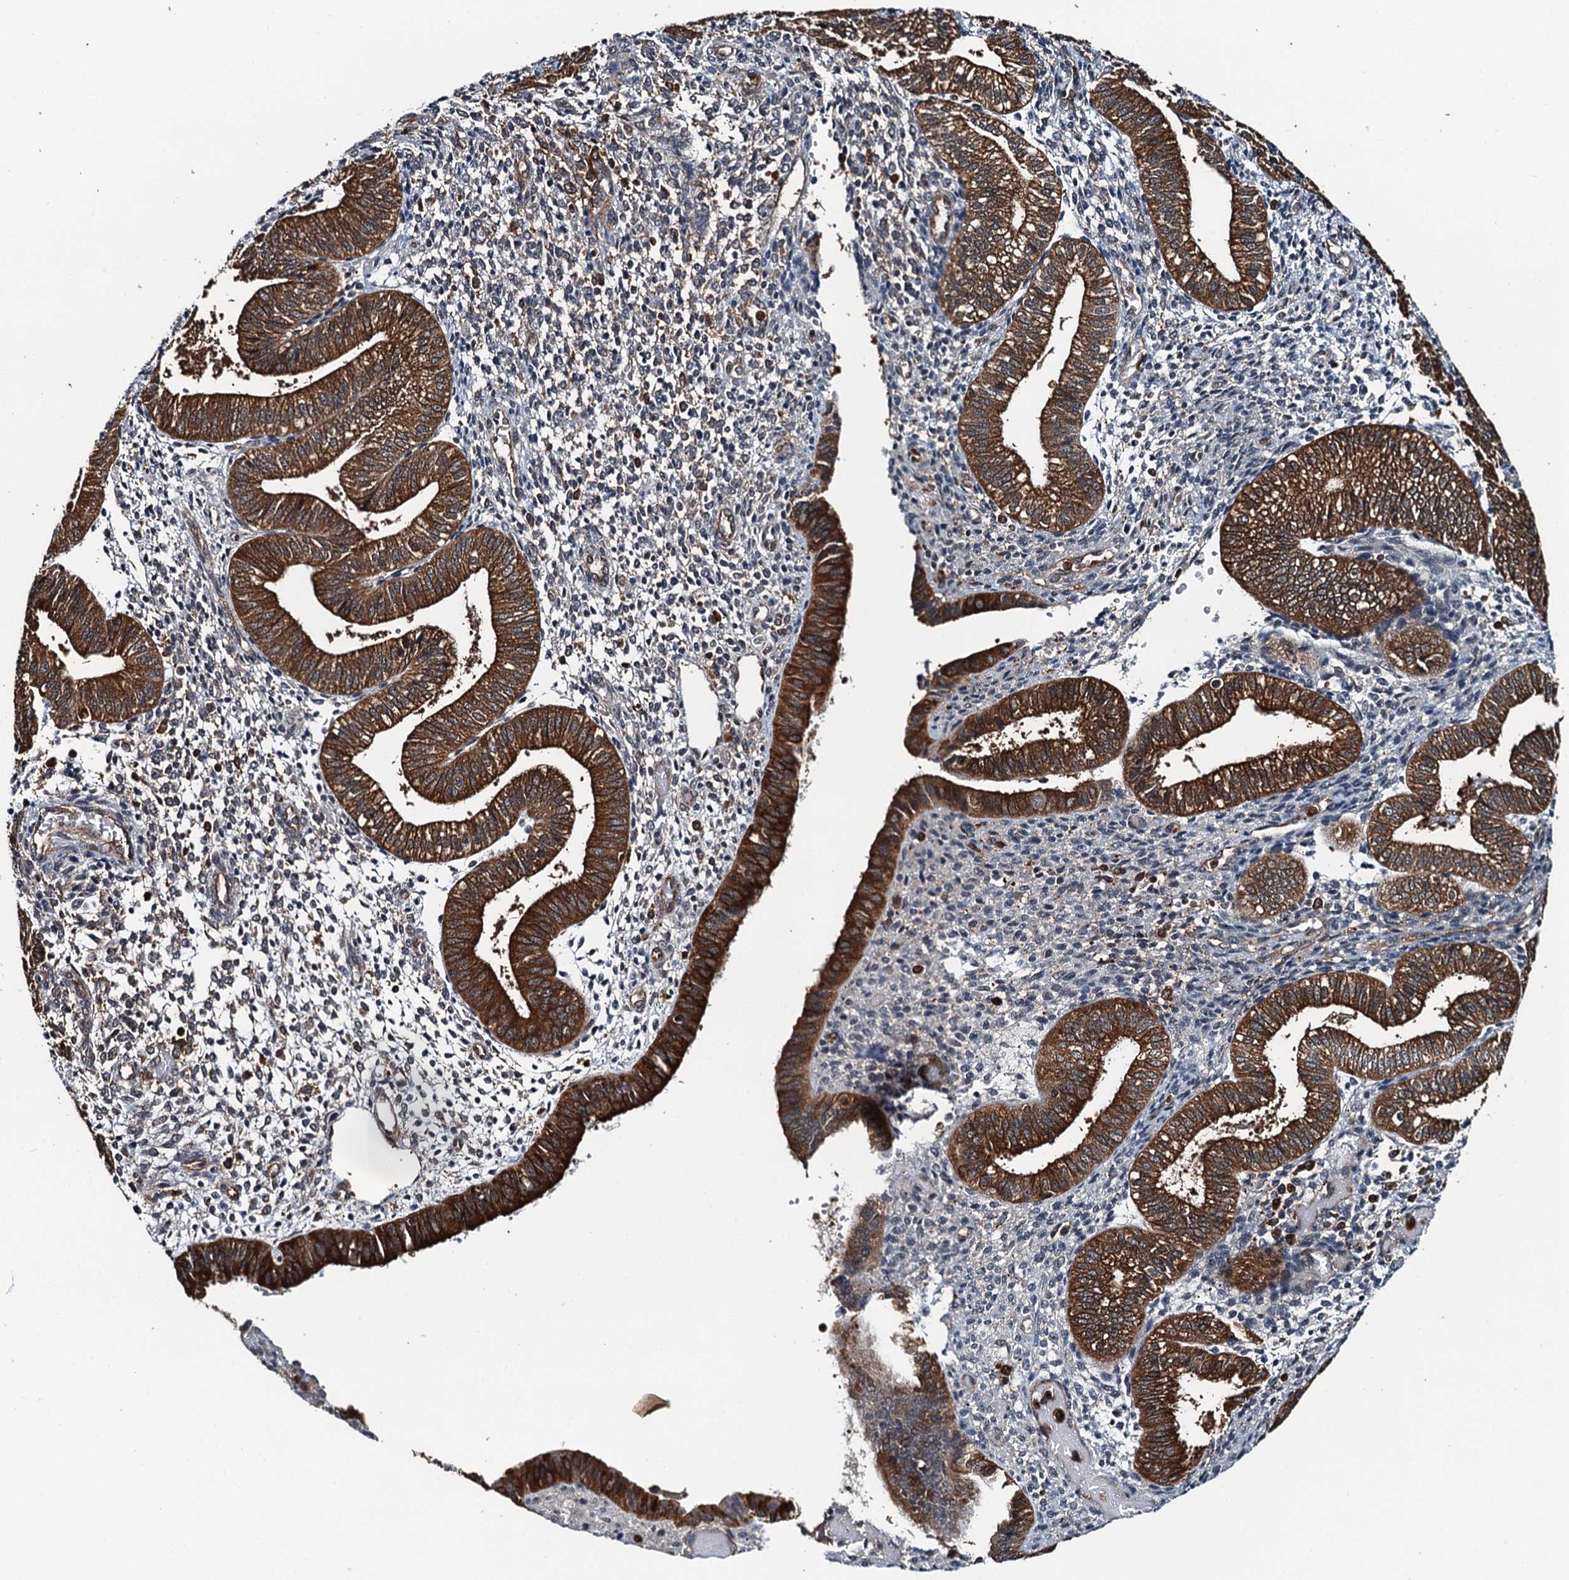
{"staining": {"intensity": "moderate", "quantity": "25%-75%", "location": "cytoplasmic/membranous"}, "tissue": "endometrium", "cell_type": "Cells in endometrial stroma", "image_type": "normal", "snomed": [{"axis": "morphology", "description": "Normal tissue, NOS"}, {"axis": "topography", "description": "Endometrium"}], "caption": "Protein staining of benign endometrium shows moderate cytoplasmic/membranous expression in approximately 25%-75% of cells in endometrial stroma. (Brightfield microscopy of DAB IHC at high magnification).", "gene": "WHAMM", "patient": {"sex": "female", "age": 34}}